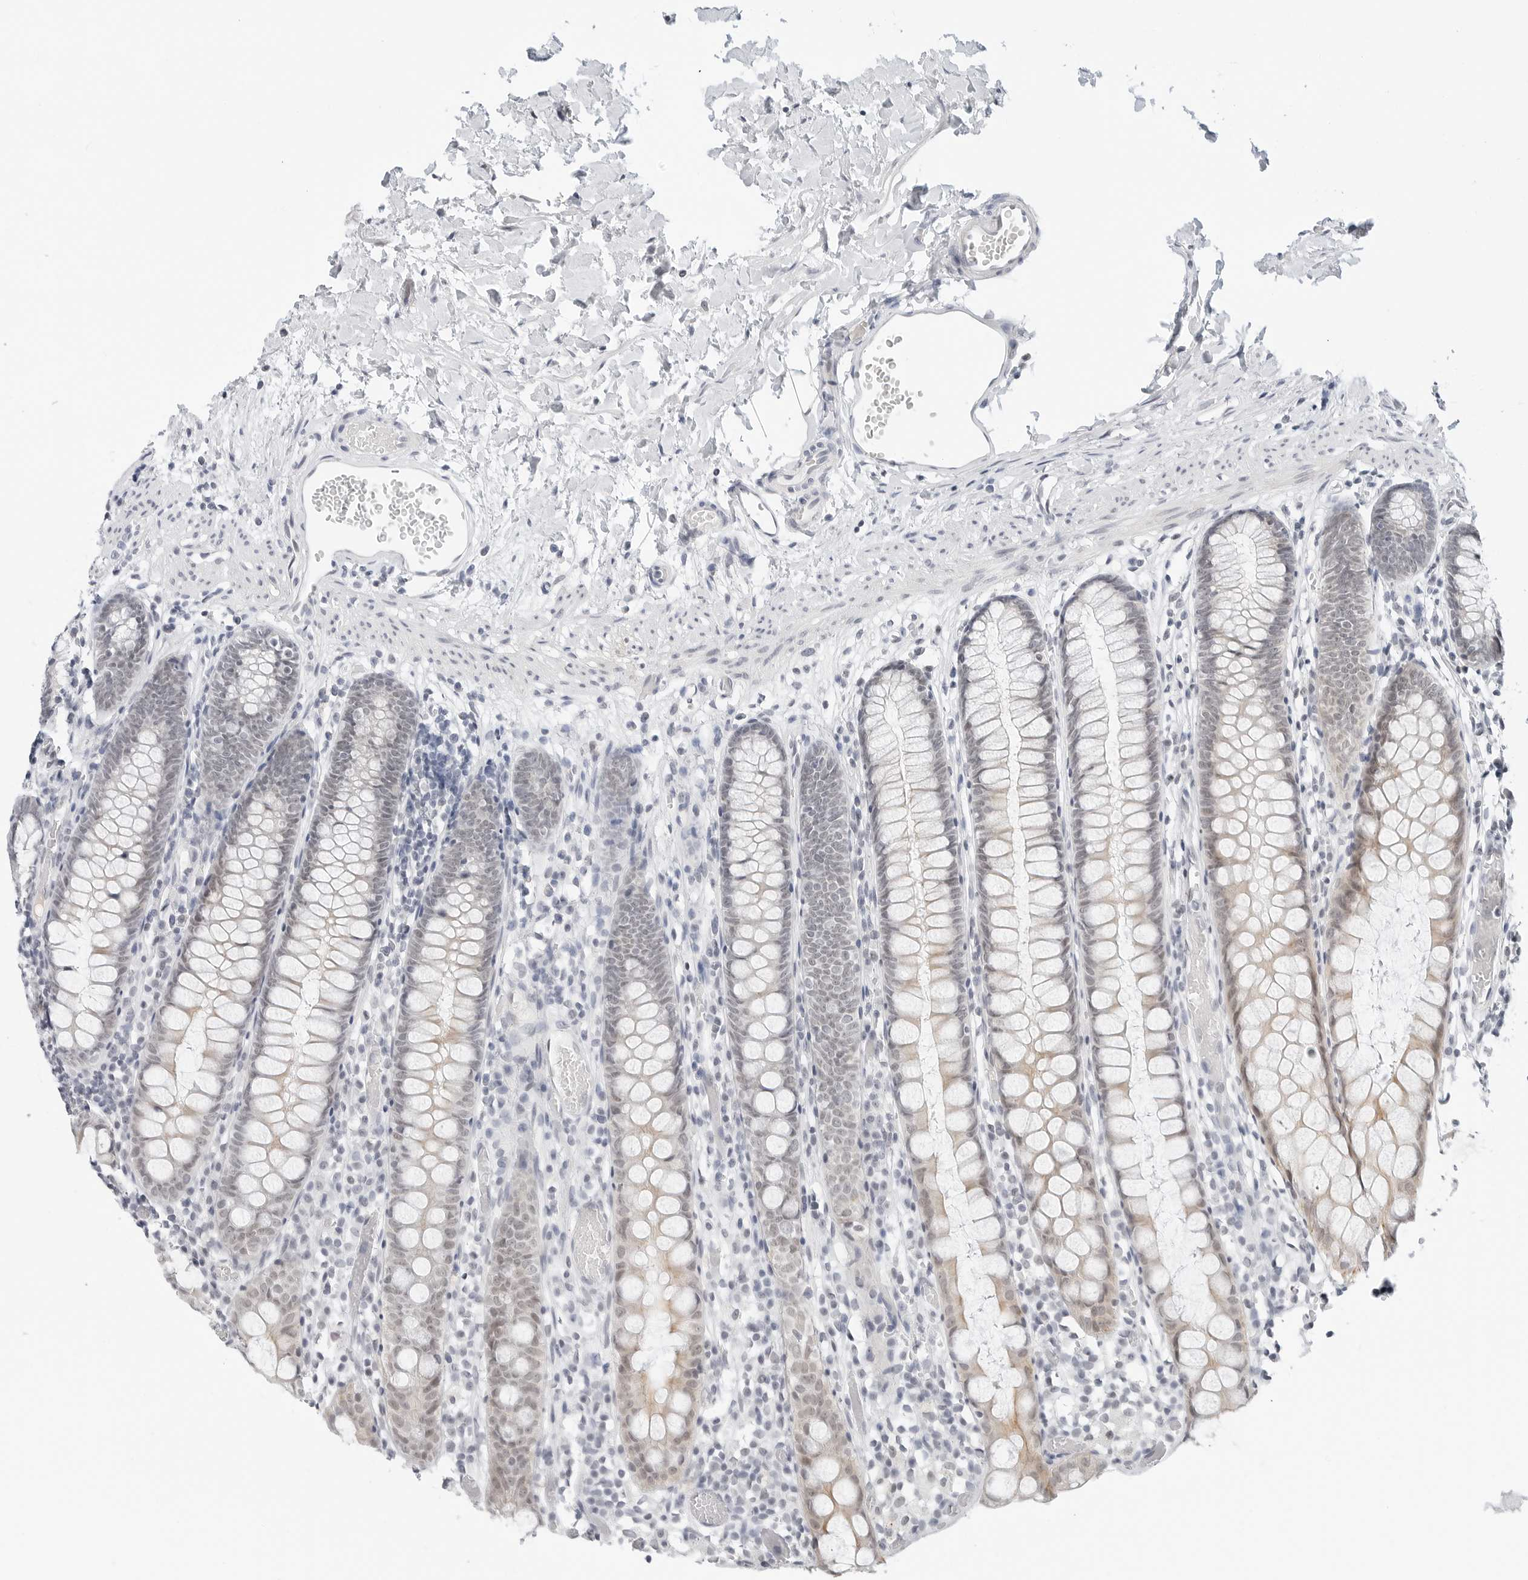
{"staining": {"intensity": "negative", "quantity": "none", "location": "none"}, "tissue": "colon", "cell_type": "Endothelial cells", "image_type": "normal", "snomed": [{"axis": "morphology", "description": "Normal tissue, NOS"}, {"axis": "topography", "description": "Colon"}], "caption": "Photomicrograph shows no protein staining in endothelial cells of normal colon.", "gene": "TSEN2", "patient": {"sex": "male", "age": 14}}